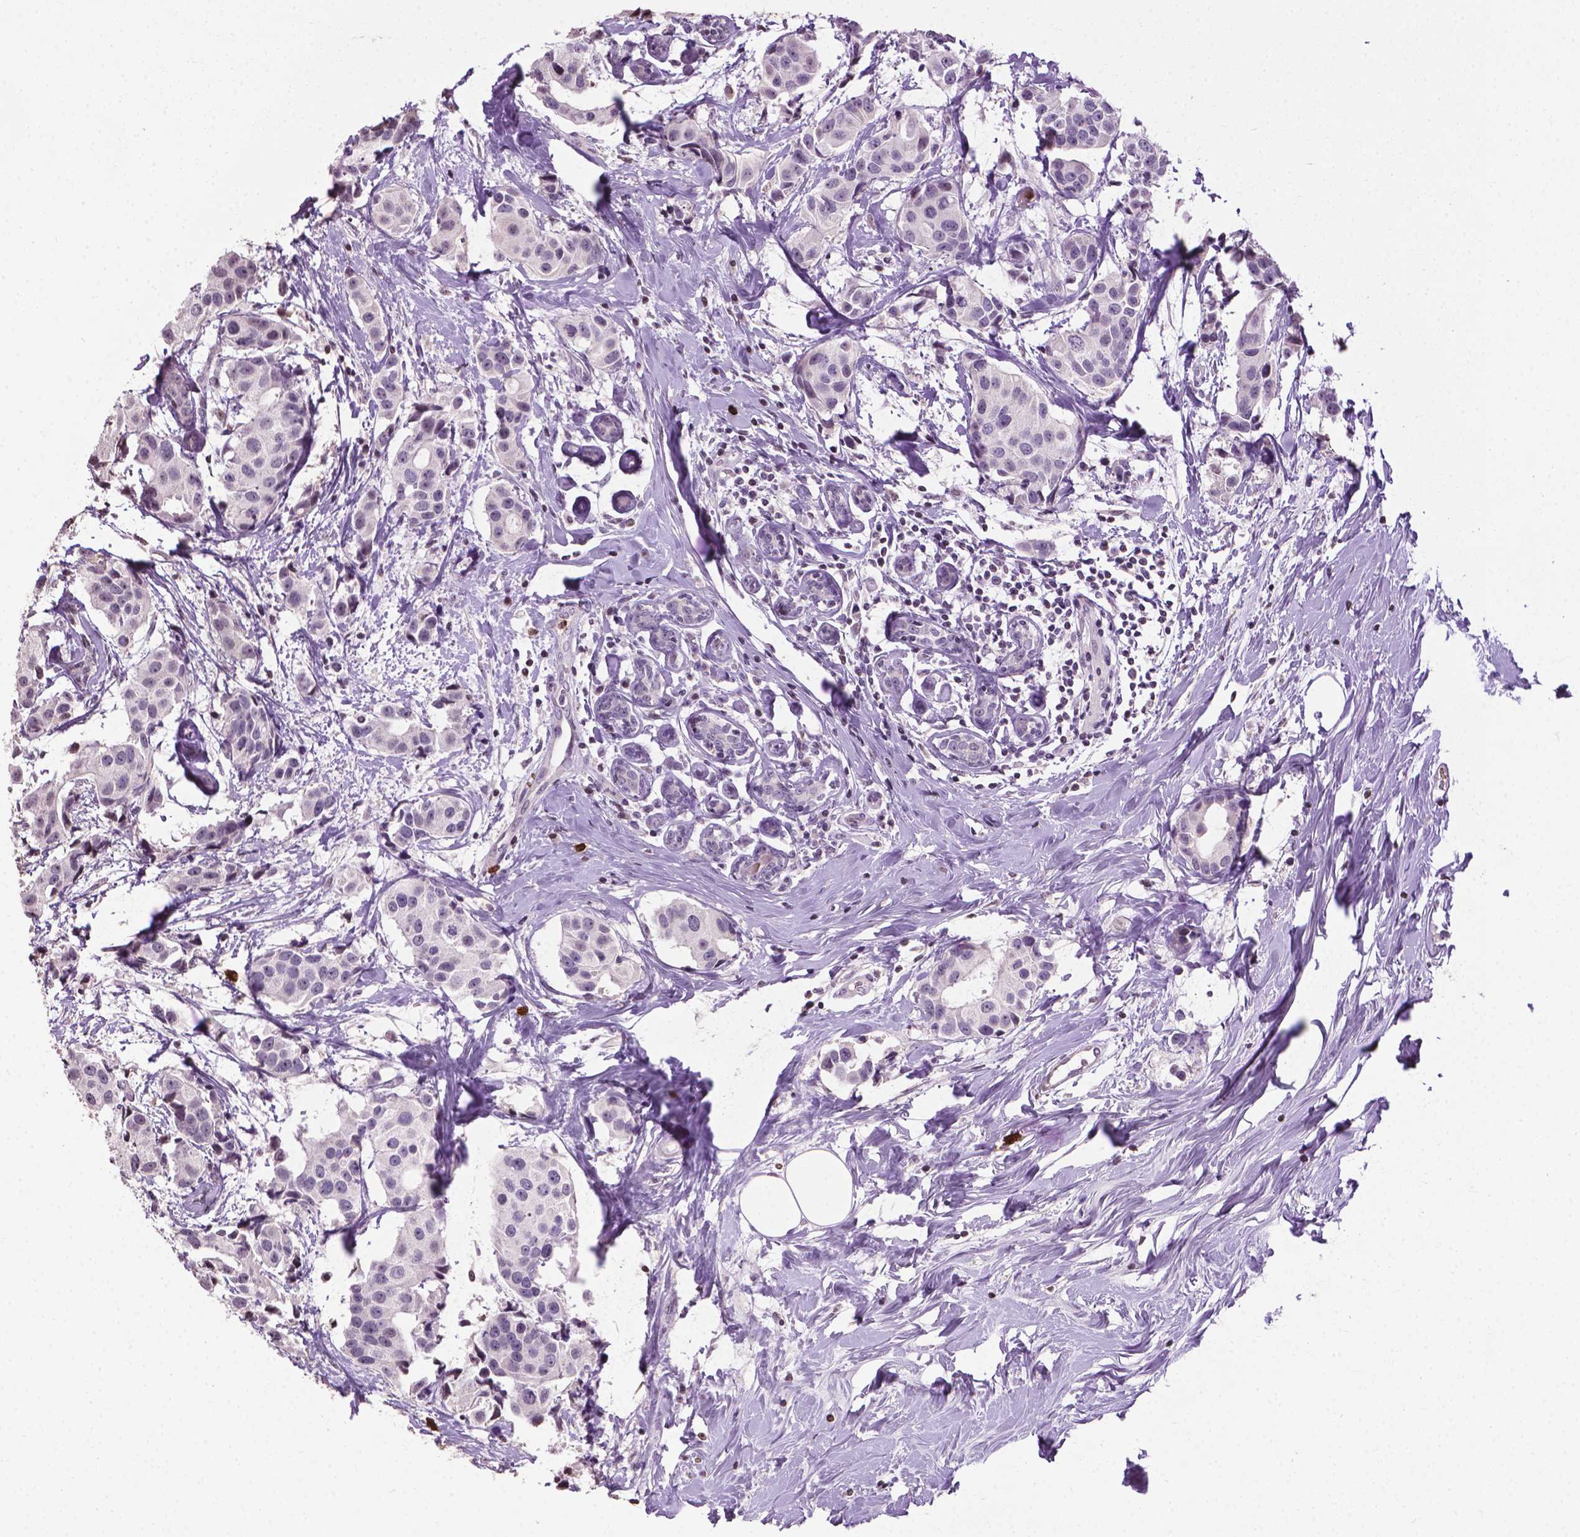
{"staining": {"intensity": "negative", "quantity": "none", "location": "none"}, "tissue": "breast cancer", "cell_type": "Tumor cells", "image_type": "cancer", "snomed": [{"axis": "morphology", "description": "Normal tissue, NOS"}, {"axis": "morphology", "description": "Duct carcinoma"}, {"axis": "topography", "description": "Breast"}], "caption": "Breast cancer was stained to show a protein in brown. There is no significant staining in tumor cells.", "gene": "NTNG2", "patient": {"sex": "female", "age": 39}}